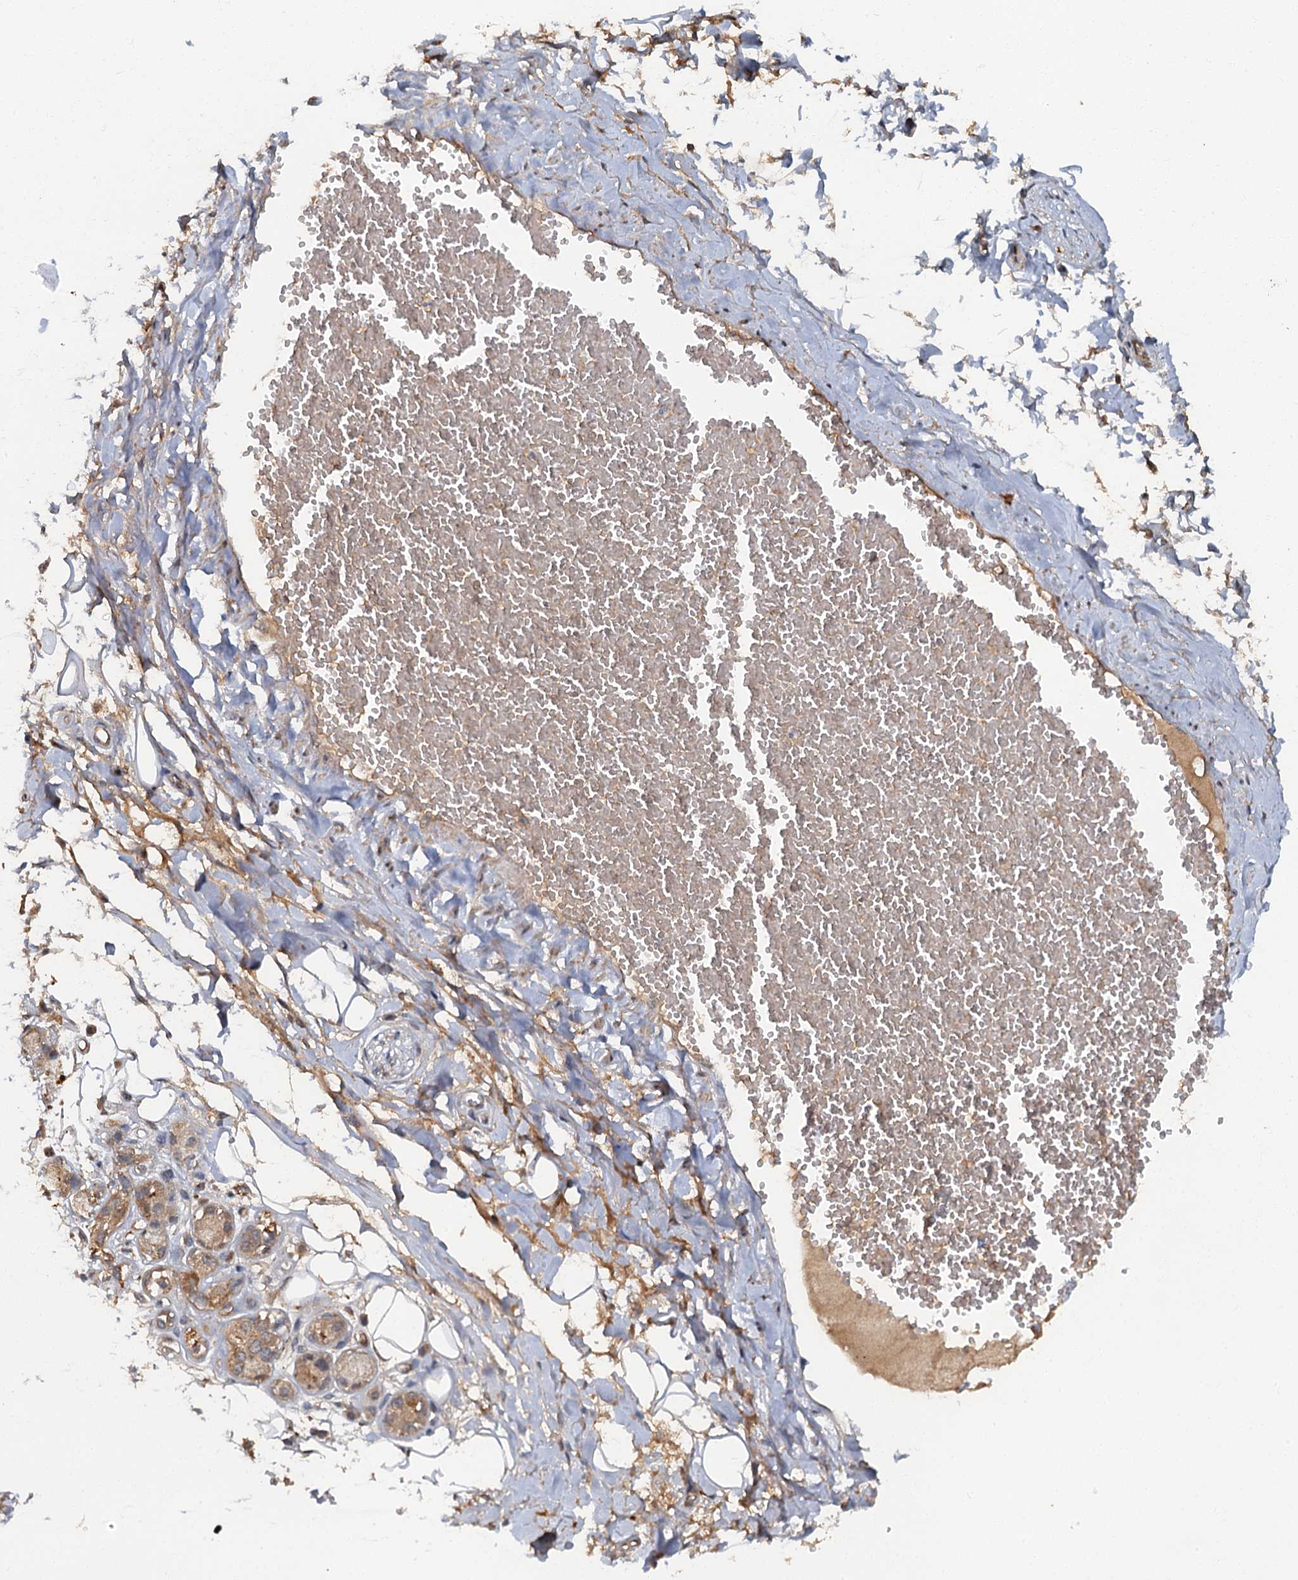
{"staining": {"intensity": "negative", "quantity": "none", "location": "none"}, "tissue": "adipose tissue", "cell_type": "Adipocytes", "image_type": "normal", "snomed": [{"axis": "morphology", "description": "Normal tissue, NOS"}, {"axis": "morphology", "description": "Inflammation, NOS"}, {"axis": "topography", "description": "Salivary gland"}, {"axis": "topography", "description": "Peripheral nerve tissue"}], "caption": "An image of adipose tissue stained for a protein shows no brown staining in adipocytes. The staining was performed using DAB (3,3'-diaminobenzidine) to visualize the protein expression in brown, while the nuclei were stained in blue with hematoxylin (Magnification: 20x).", "gene": "WDCP", "patient": {"sex": "female", "age": 75}}